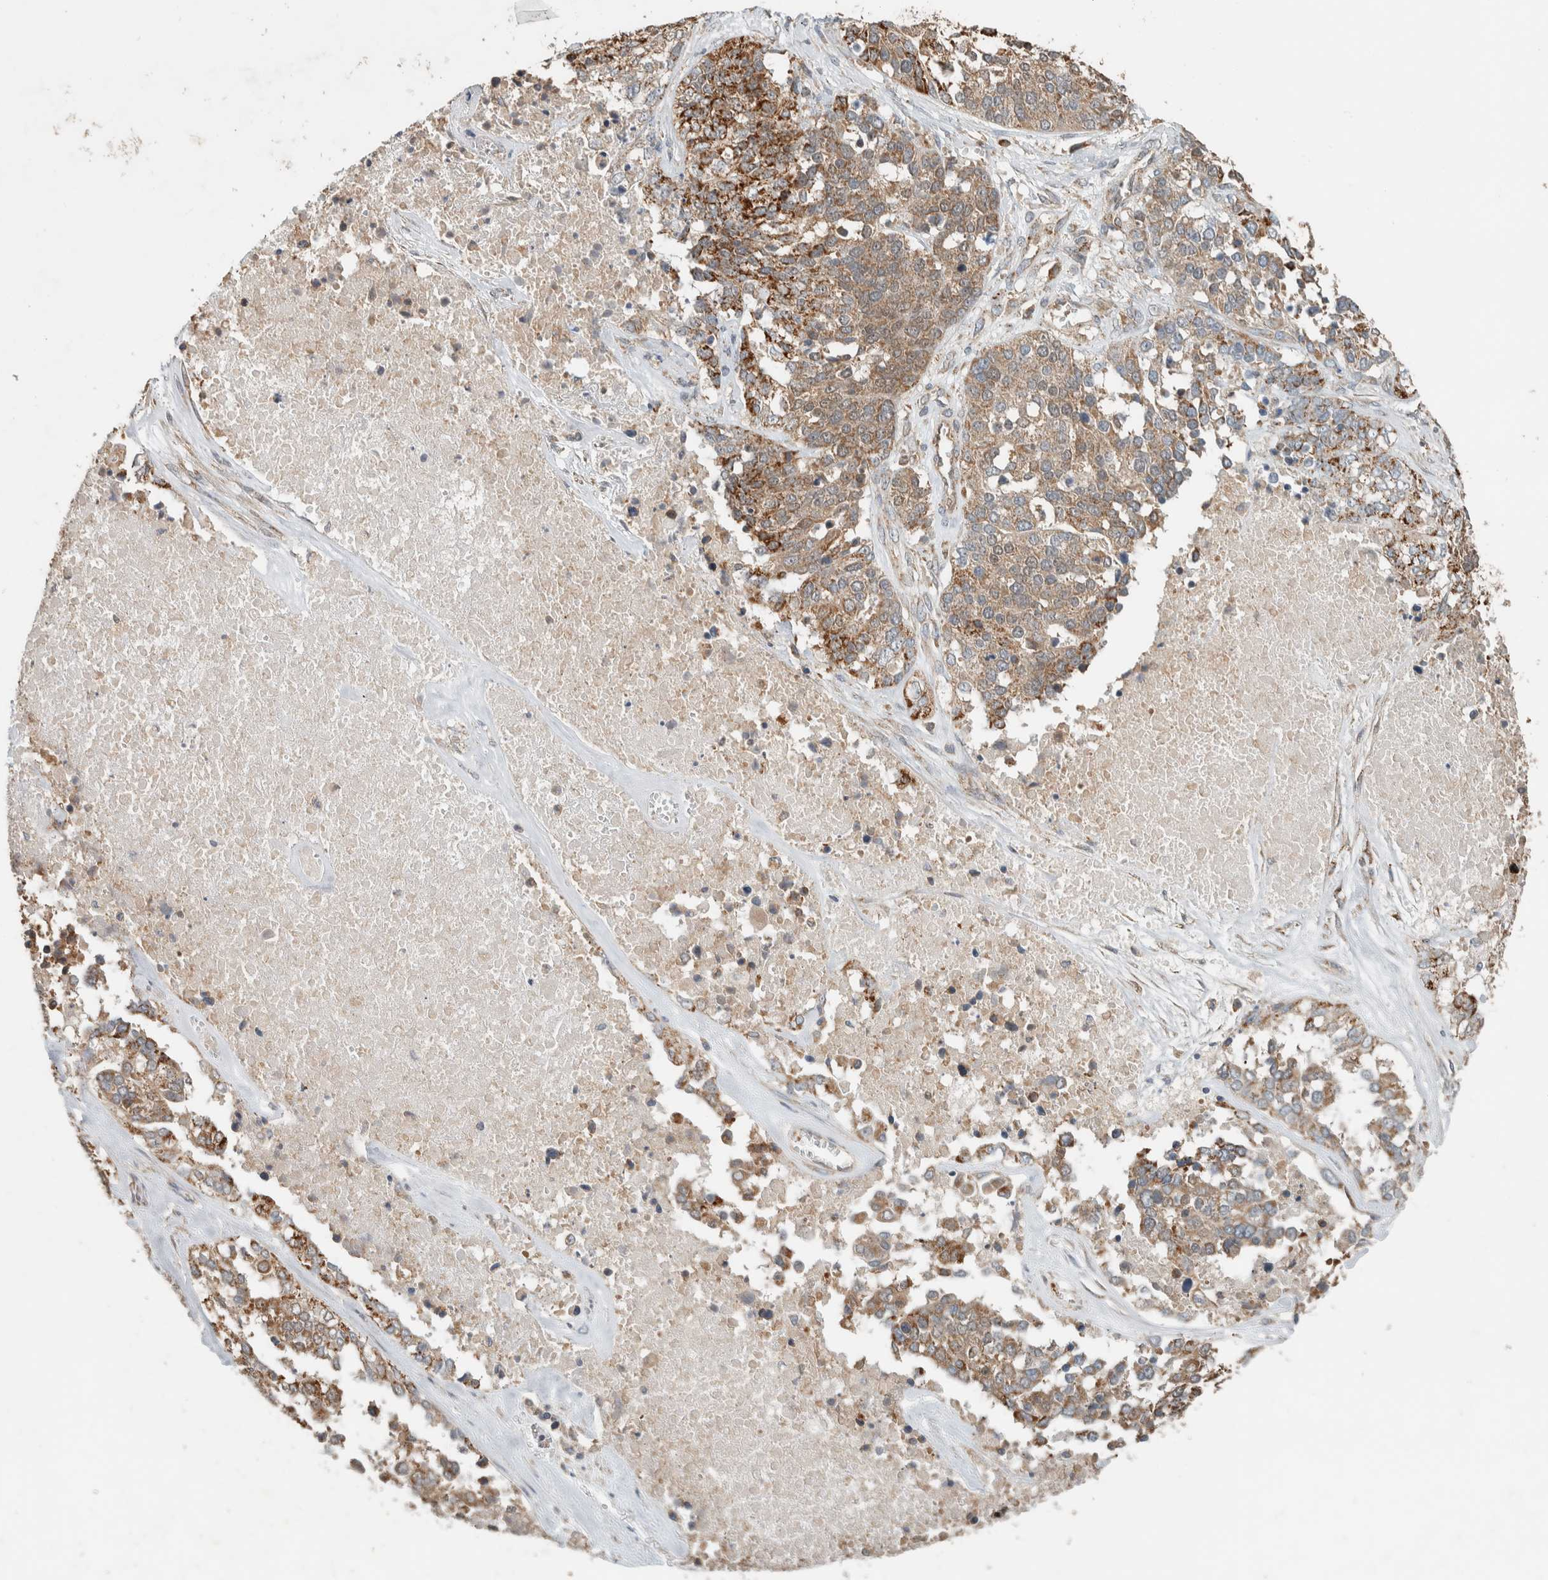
{"staining": {"intensity": "moderate", "quantity": ">75%", "location": "cytoplasmic/membranous"}, "tissue": "ovarian cancer", "cell_type": "Tumor cells", "image_type": "cancer", "snomed": [{"axis": "morphology", "description": "Cystadenocarcinoma, serous, NOS"}, {"axis": "topography", "description": "Ovary"}], "caption": "Immunohistochemistry (IHC) of ovarian cancer (serous cystadenocarcinoma) exhibits medium levels of moderate cytoplasmic/membranous expression in about >75% of tumor cells.", "gene": "DEPTOR", "patient": {"sex": "female", "age": 44}}